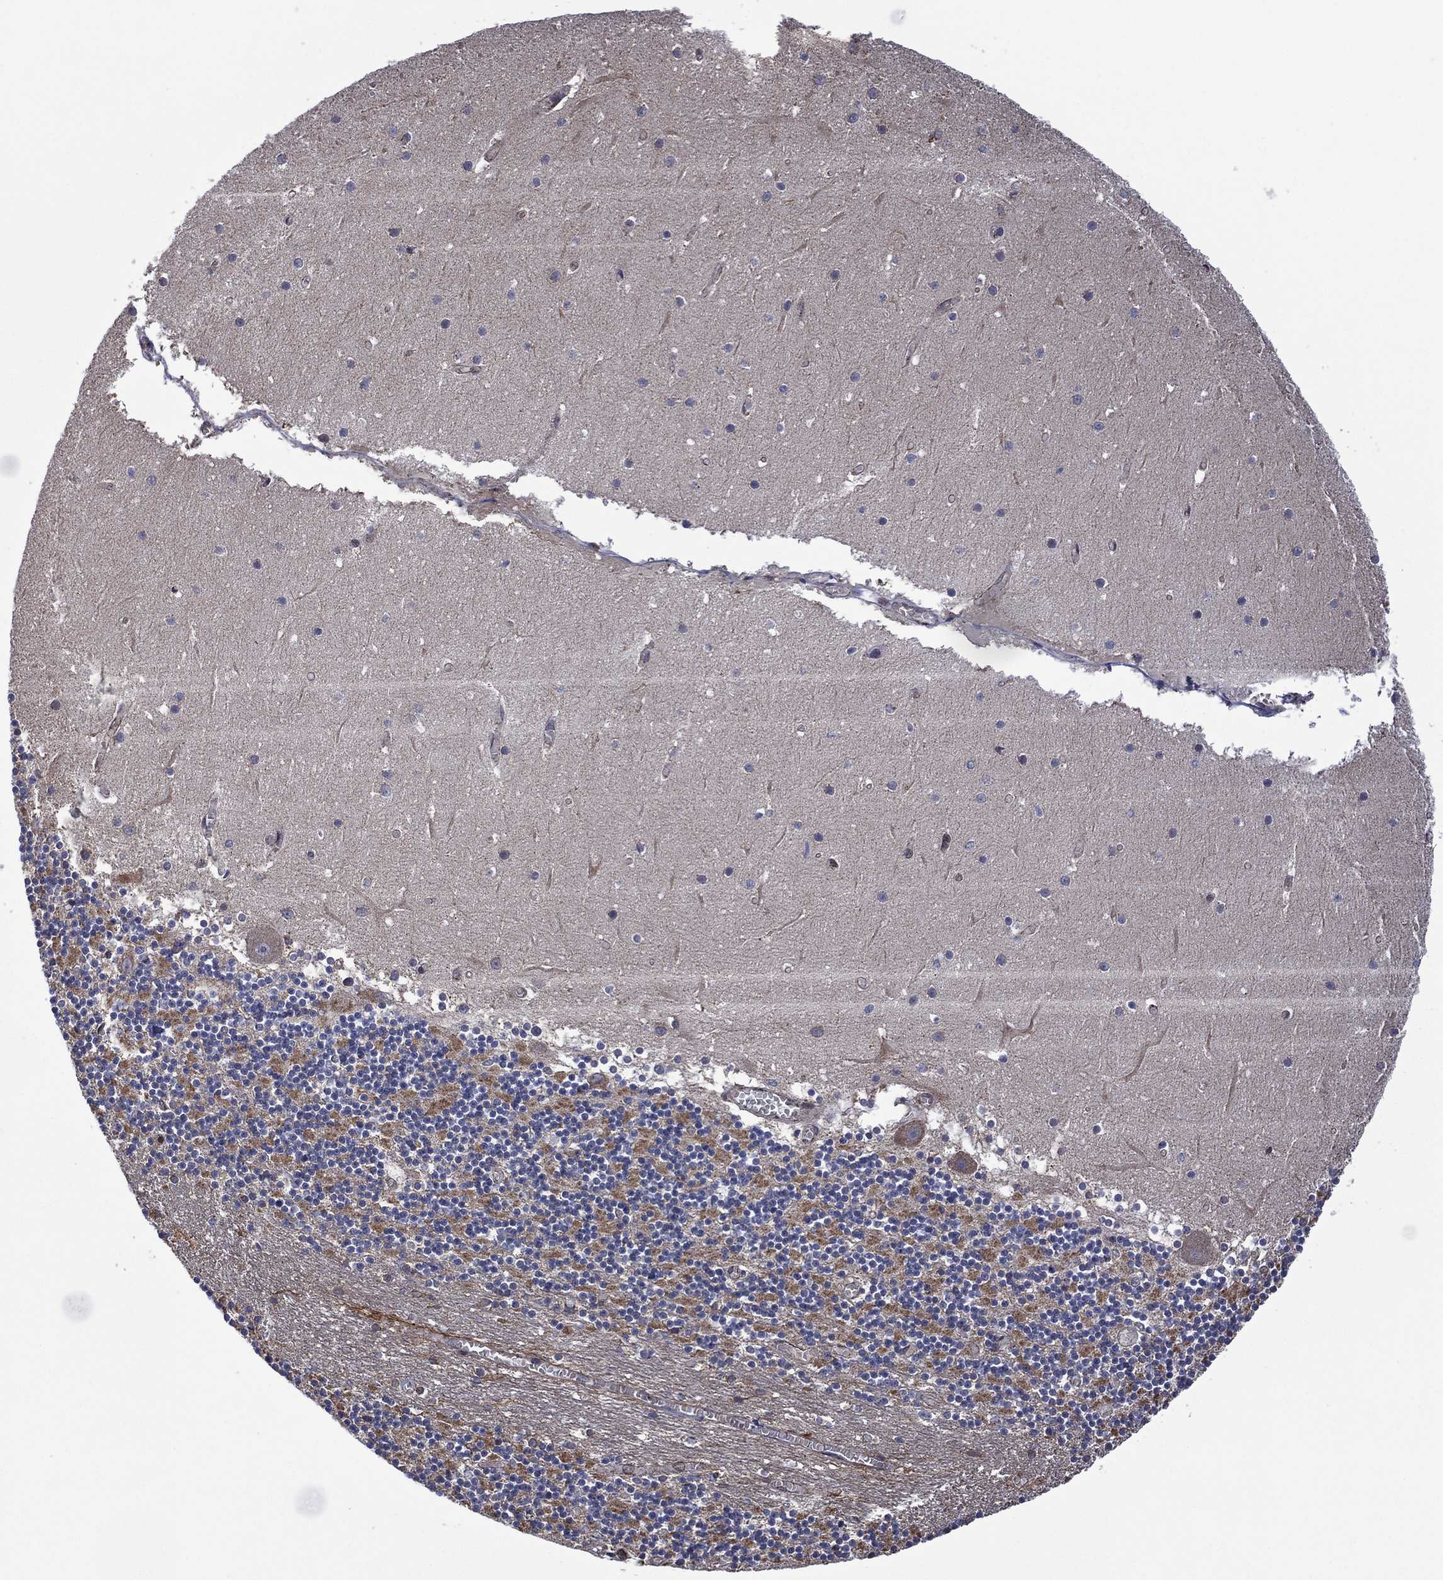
{"staining": {"intensity": "negative", "quantity": "none", "location": "none"}, "tissue": "cerebellum", "cell_type": "Cells in granular layer", "image_type": "normal", "snomed": [{"axis": "morphology", "description": "Normal tissue, NOS"}, {"axis": "topography", "description": "Cerebellum"}], "caption": "Cerebellum stained for a protein using immunohistochemistry (IHC) reveals no positivity cells in granular layer.", "gene": "HTD2", "patient": {"sex": "female", "age": 28}}